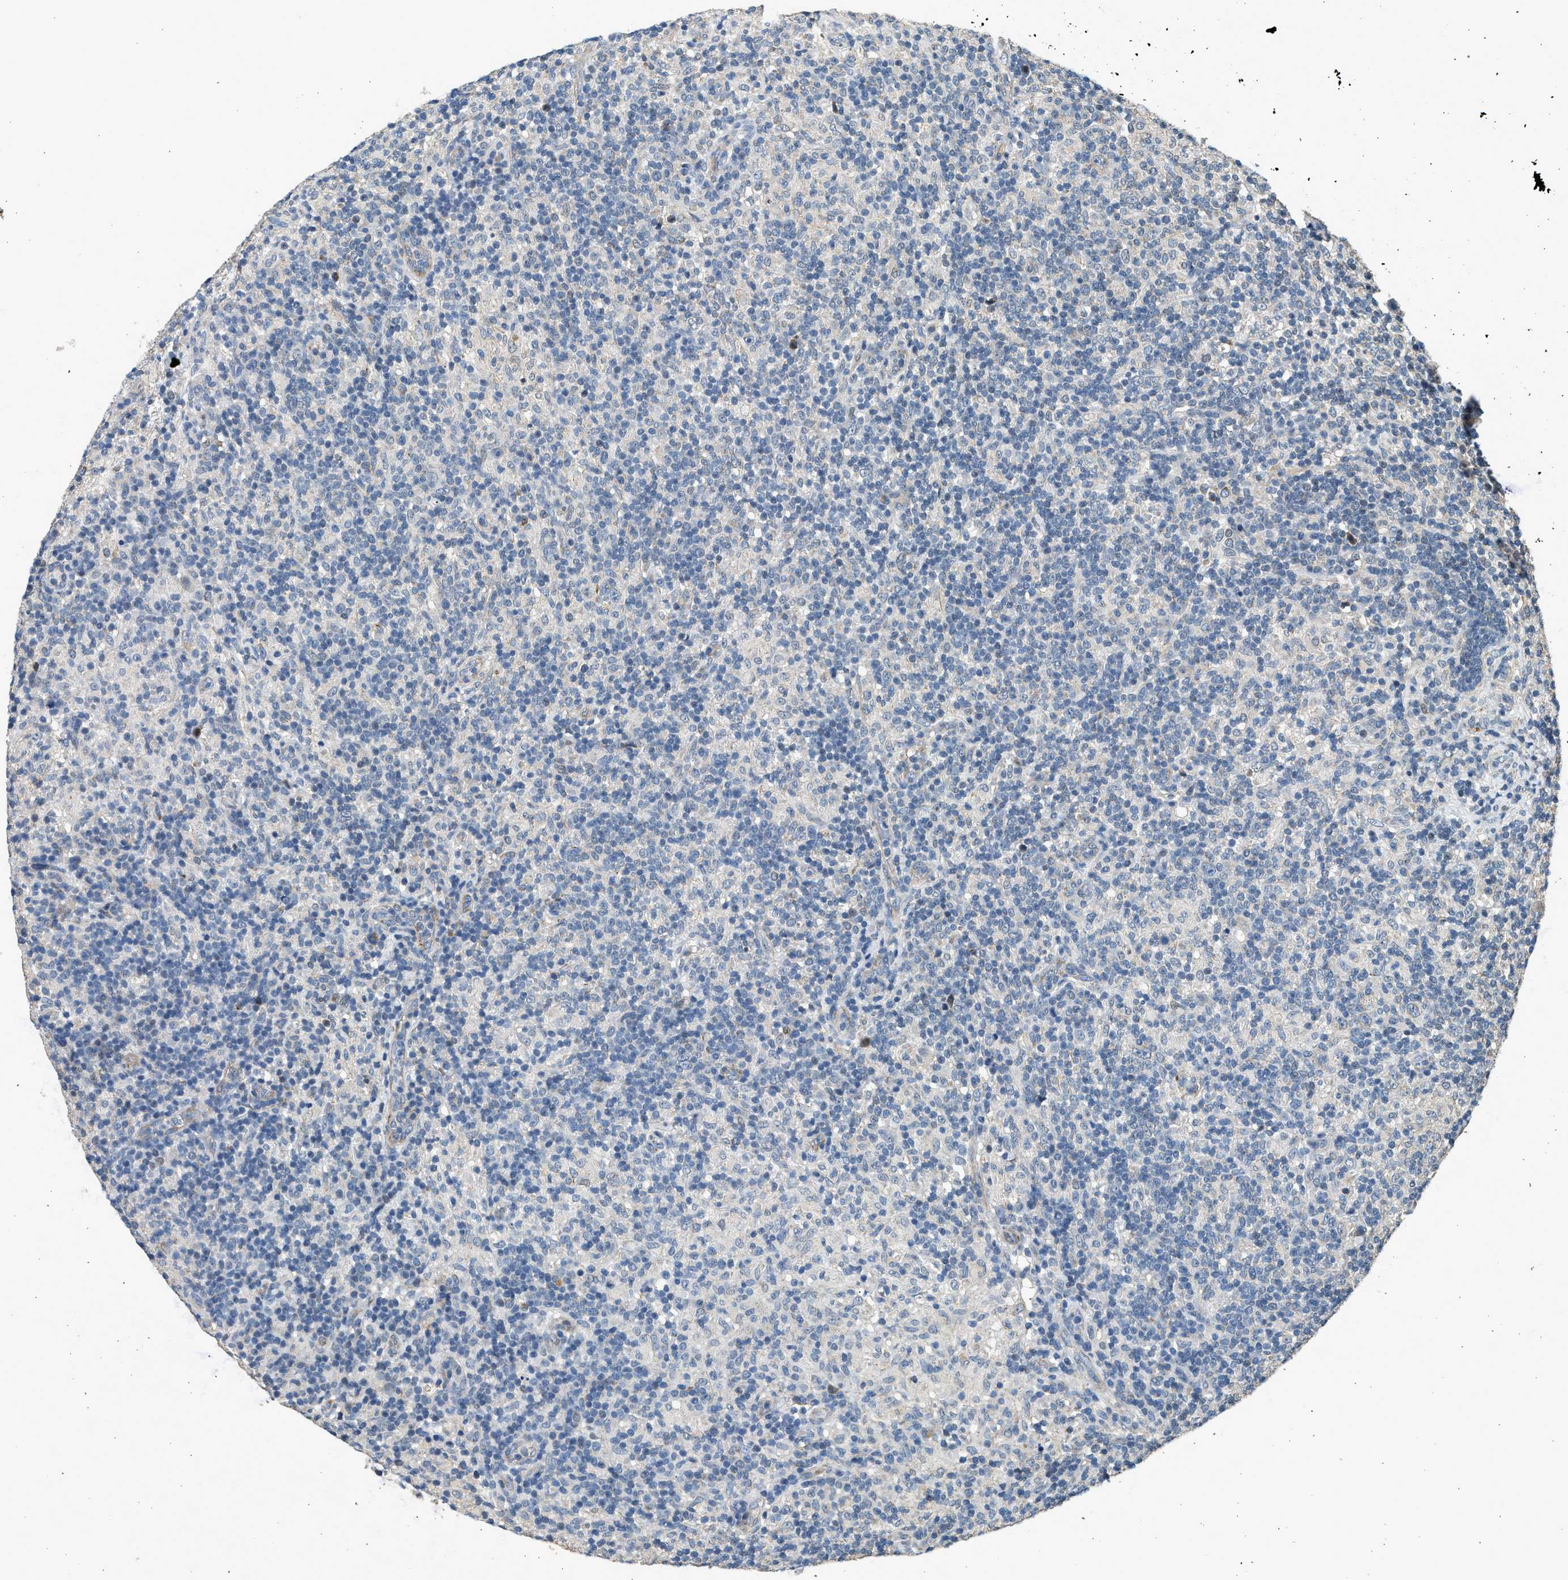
{"staining": {"intensity": "negative", "quantity": "none", "location": "none"}, "tissue": "lymphoma", "cell_type": "Tumor cells", "image_type": "cancer", "snomed": [{"axis": "morphology", "description": "Hodgkin's disease, NOS"}, {"axis": "topography", "description": "Lymph node"}], "caption": "Human lymphoma stained for a protein using immunohistochemistry shows no positivity in tumor cells.", "gene": "PCLO", "patient": {"sex": "male", "age": 70}}